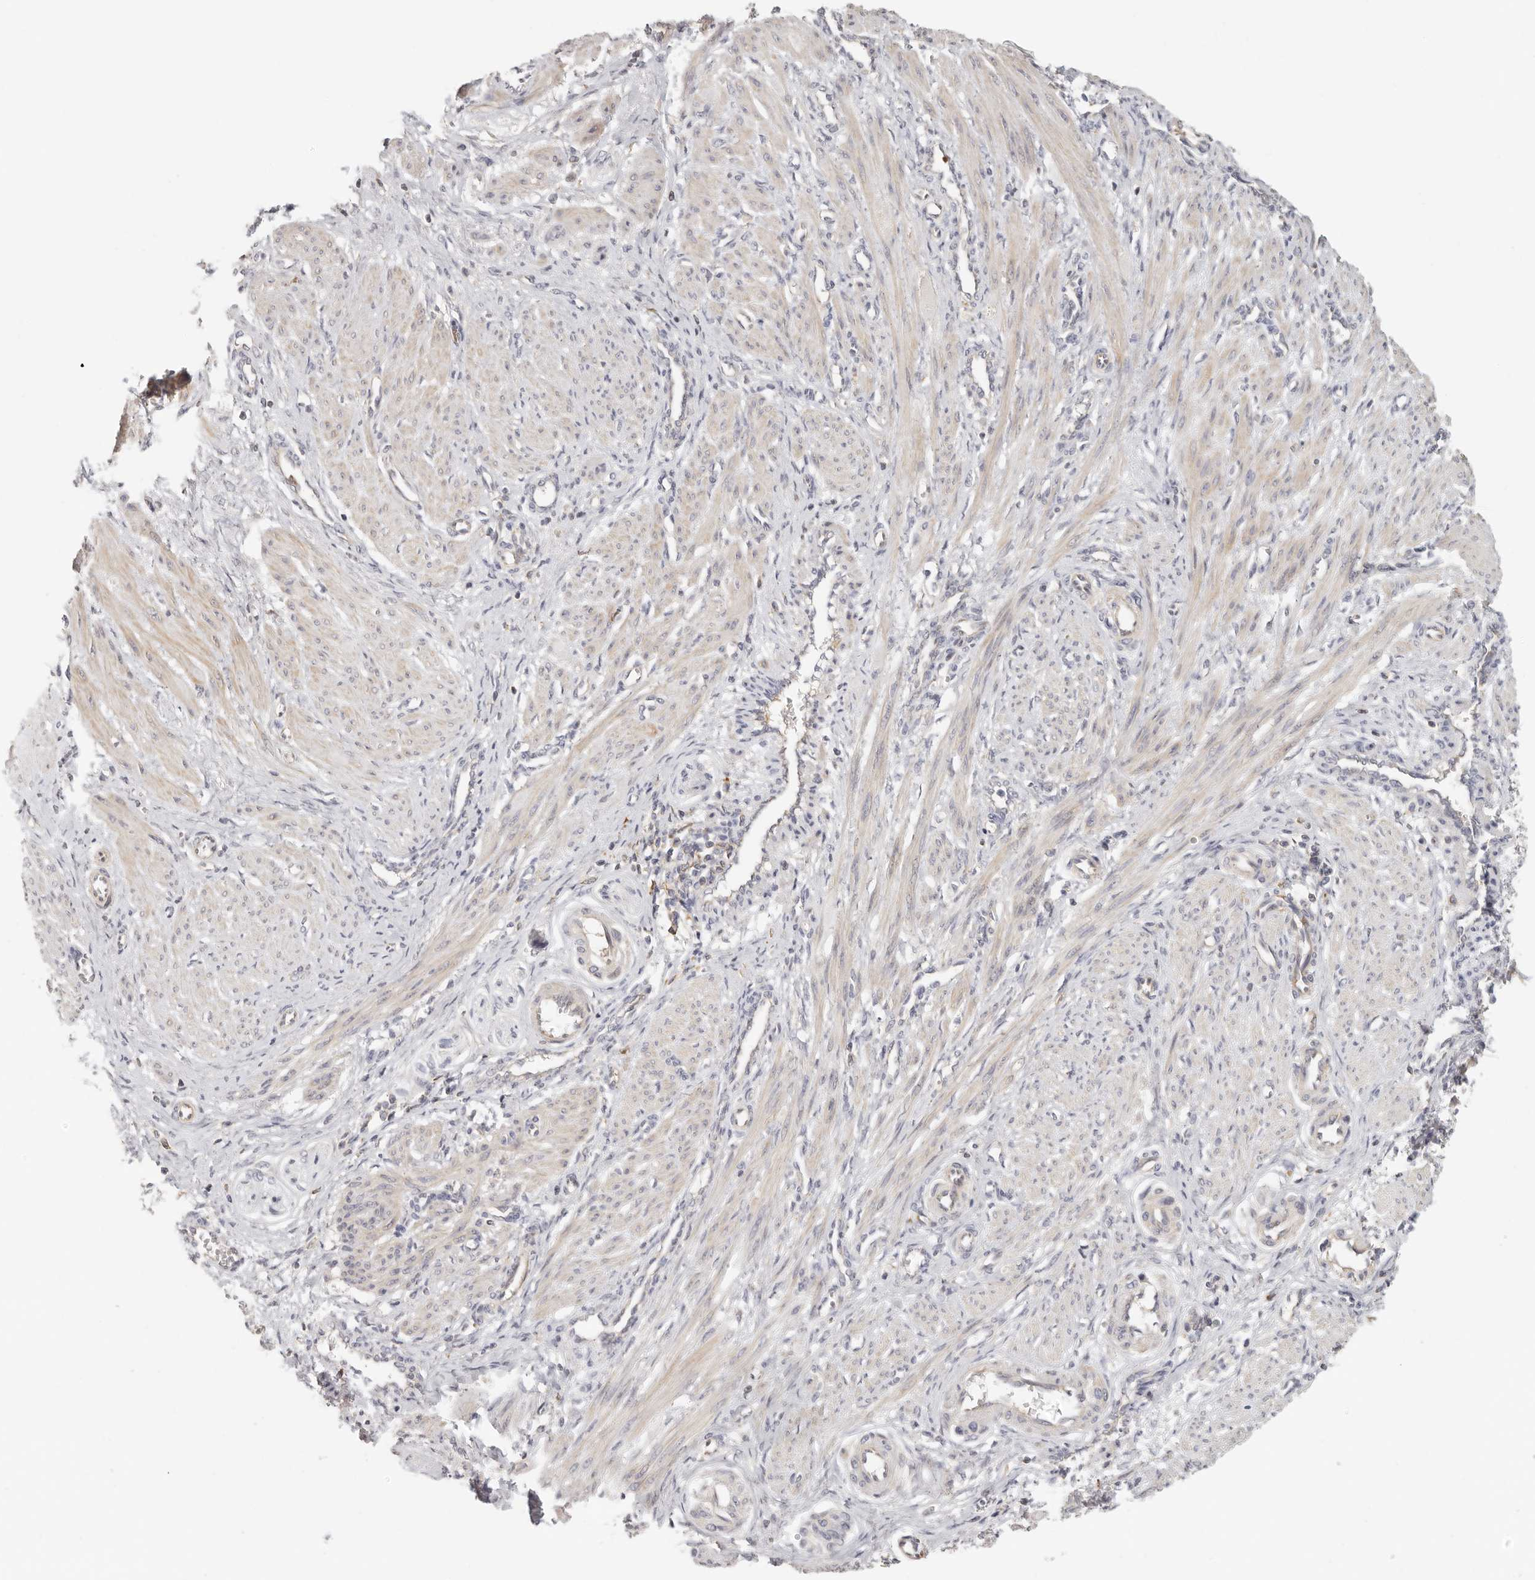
{"staining": {"intensity": "weak", "quantity": ">75%", "location": "cytoplasmic/membranous"}, "tissue": "smooth muscle", "cell_type": "Smooth muscle cells", "image_type": "normal", "snomed": [{"axis": "morphology", "description": "Normal tissue, NOS"}, {"axis": "topography", "description": "Endometrium"}], "caption": "DAB immunohistochemical staining of normal human smooth muscle shows weak cytoplasmic/membranous protein positivity in approximately >75% of smooth muscle cells.", "gene": "ANXA9", "patient": {"sex": "female", "age": 33}}